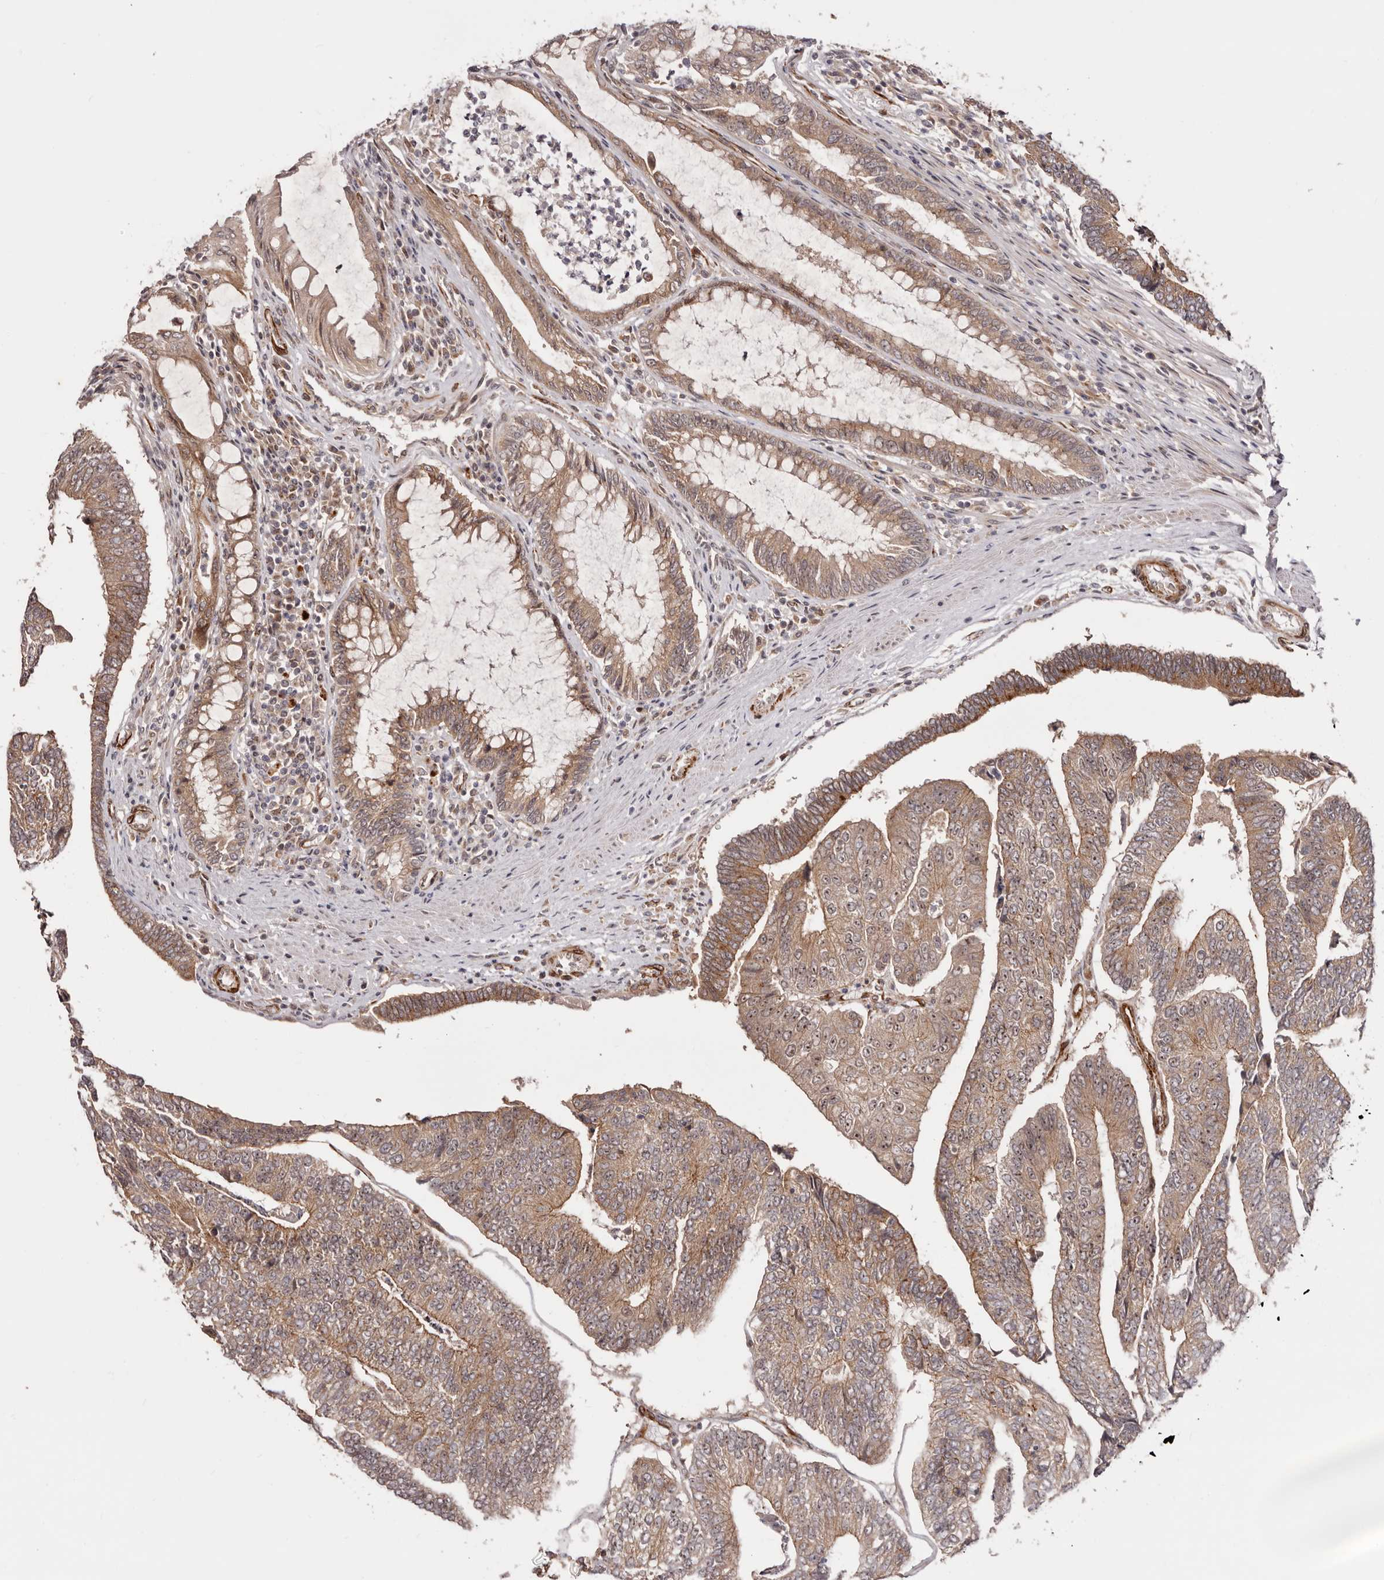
{"staining": {"intensity": "moderate", "quantity": ">75%", "location": "cytoplasmic/membranous"}, "tissue": "colorectal cancer", "cell_type": "Tumor cells", "image_type": "cancer", "snomed": [{"axis": "morphology", "description": "Adenocarcinoma, NOS"}, {"axis": "topography", "description": "Colon"}], "caption": "A high-resolution histopathology image shows immunohistochemistry (IHC) staining of colorectal cancer, which reveals moderate cytoplasmic/membranous staining in approximately >75% of tumor cells.", "gene": "MICAL2", "patient": {"sex": "female", "age": 67}}